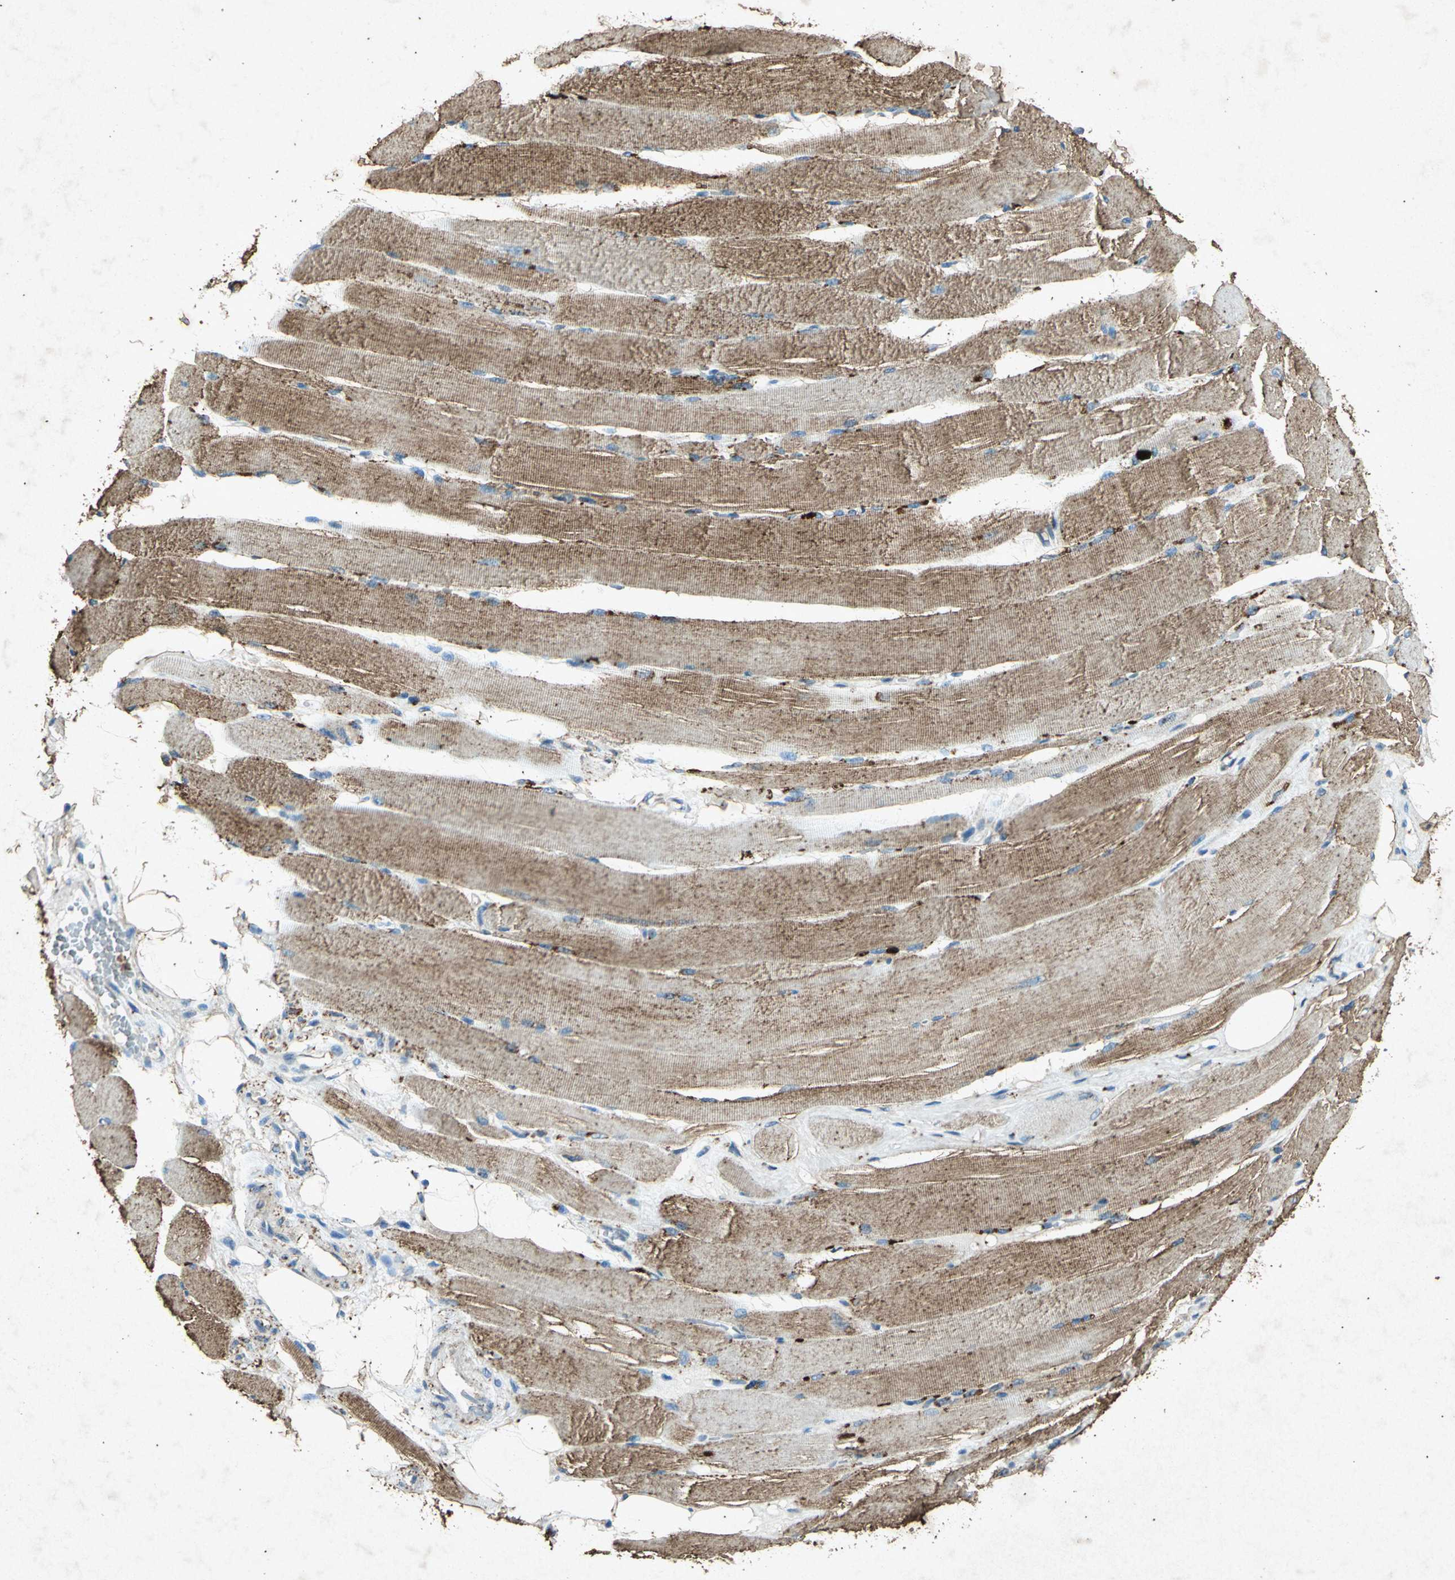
{"staining": {"intensity": "moderate", "quantity": "25%-75%", "location": "cytoplasmic/membranous"}, "tissue": "skeletal muscle", "cell_type": "Myocytes", "image_type": "normal", "snomed": [{"axis": "morphology", "description": "Normal tissue, NOS"}, {"axis": "topography", "description": "Skeletal muscle"}, {"axis": "topography", "description": "Peripheral nerve tissue"}], "caption": "The histopathology image exhibits staining of normal skeletal muscle, revealing moderate cytoplasmic/membranous protein staining (brown color) within myocytes.", "gene": "PSEN1", "patient": {"sex": "female", "age": 84}}